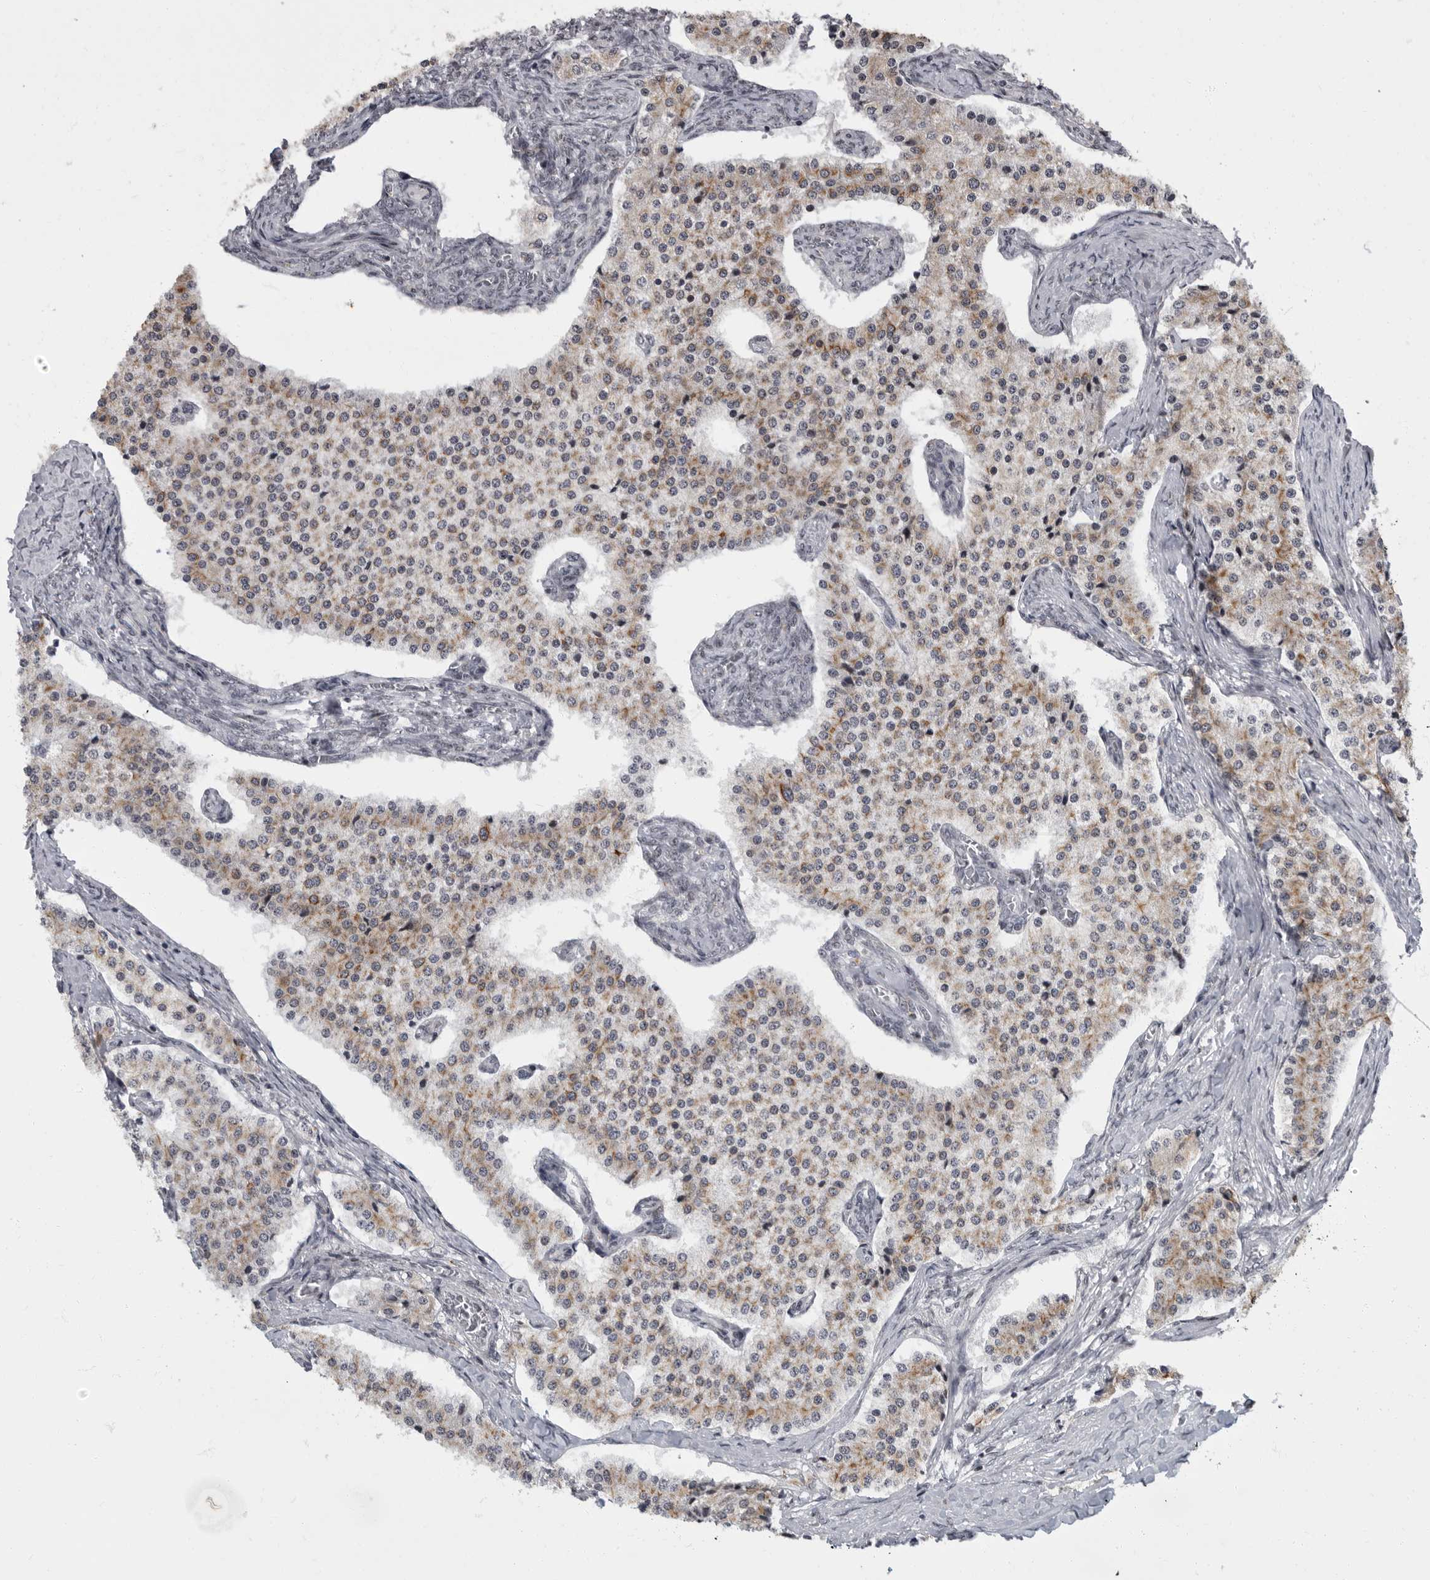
{"staining": {"intensity": "weak", "quantity": ">75%", "location": "cytoplasmic/membranous"}, "tissue": "carcinoid", "cell_type": "Tumor cells", "image_type": "cancer", "snomed": [{"axis": "morphology", "description": "Carcinoid, malignant, NOS"}, {"axis": "topography", "description": "Colon"}], "caption": "The photomicrograph demonstrates a brown stain indicating the presence of a protein in the cytoplasmic/membranous of tumor cells in malignant carcinoid.", "gene": "EVI5", "patient": {"sex": "female", "age": 52}}